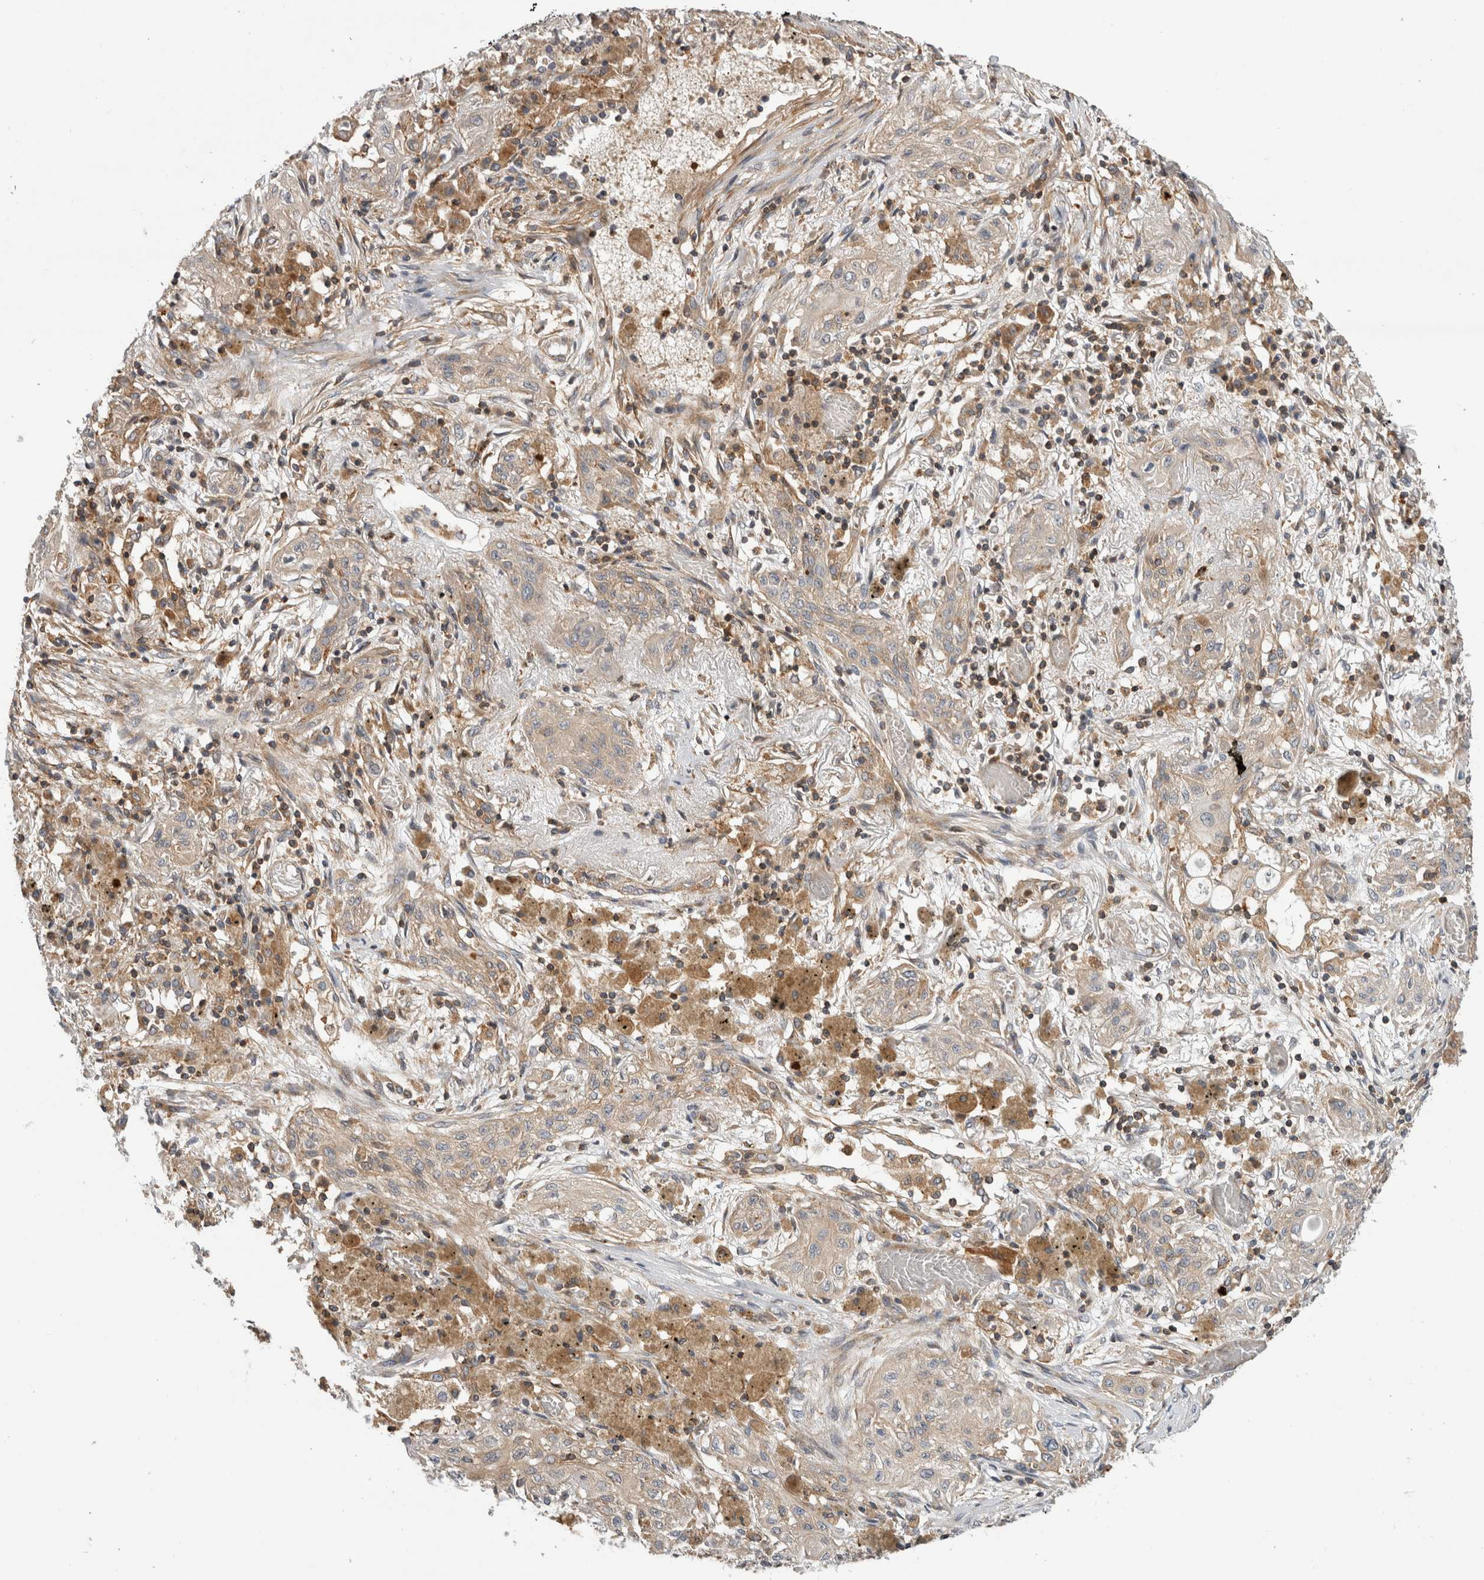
{"staining": {"intensity": "weak", "quantity": "<25%", "location": "cytoplasmic/membranous"}, "tissue": "lung cancer", "cell_type": "Tumor cells", "image_type": "cancer", "snomed": [{"axis": "morphology", "description": "Squamous cell carcinoma, NOS"}, {"axis": "topography", "description": "Lung"}], "caption": "Human lung cancer (squamous cell carcinoma) stained for a protein using immunohistochemistry (IHC) displays no positivity in tumor cells.", "gene": "GRIK2", "patient": {"sex": "female", "age": 47}}